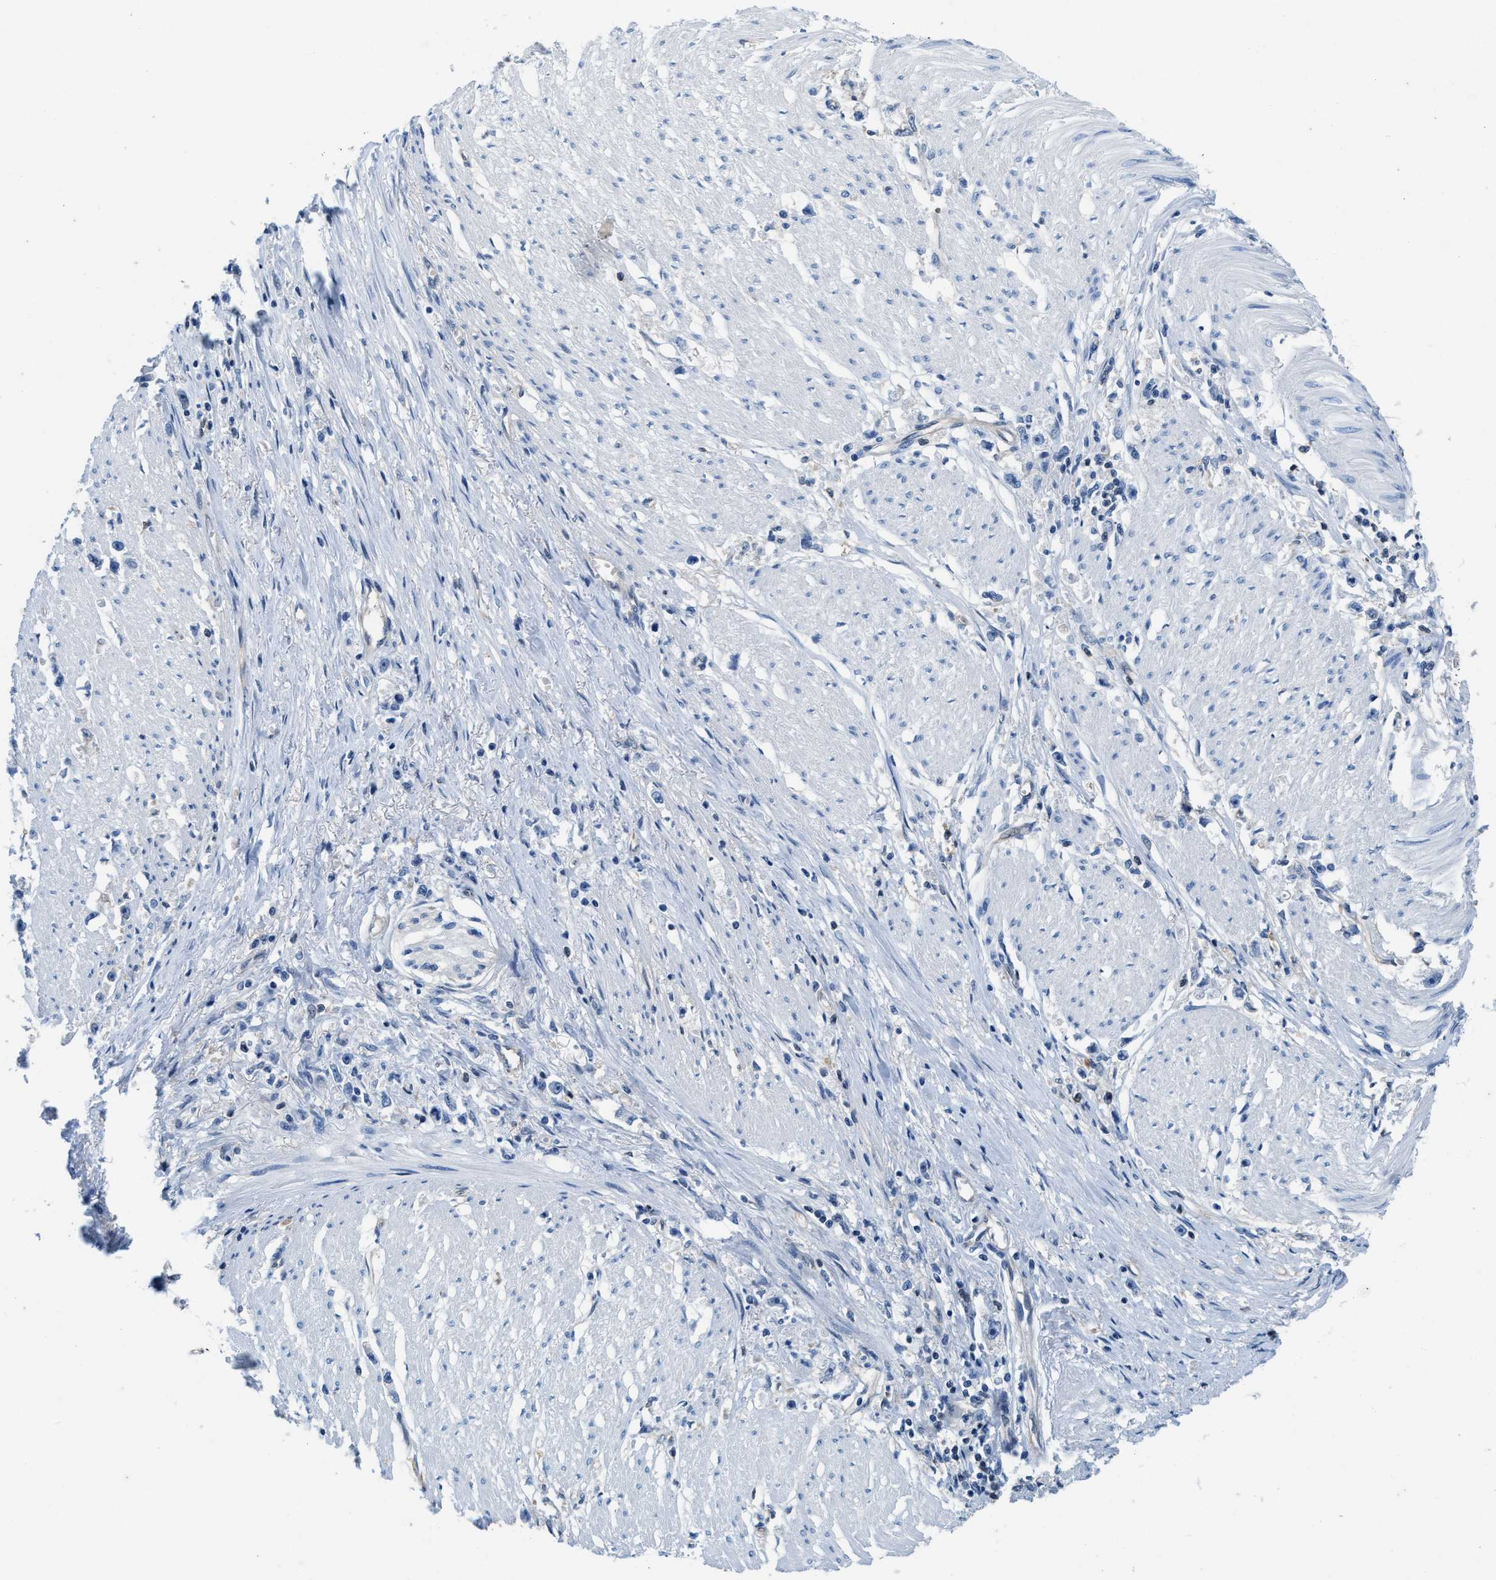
{"staining": {"intensity": "negative", "quantity": "none", "location": "none"}, "tissue": "stomach cancer", "cell_type": "Tumor cells", "image_type": "cancer", "snomed": [{"axis": "morphology", "description": "Adenocarcinoma, NOS"}, {"axis": "topography", "description": "Stomach"}], "caption": "There is no significant staining in tumor cells of stomach cancer (adenocarcinoma). (Brightfield microscopy of DAB immunohistochemistry (IHC) at high magnification).", "gene": "NUDT5", "patient": {"sex": "female", "age": 59}}